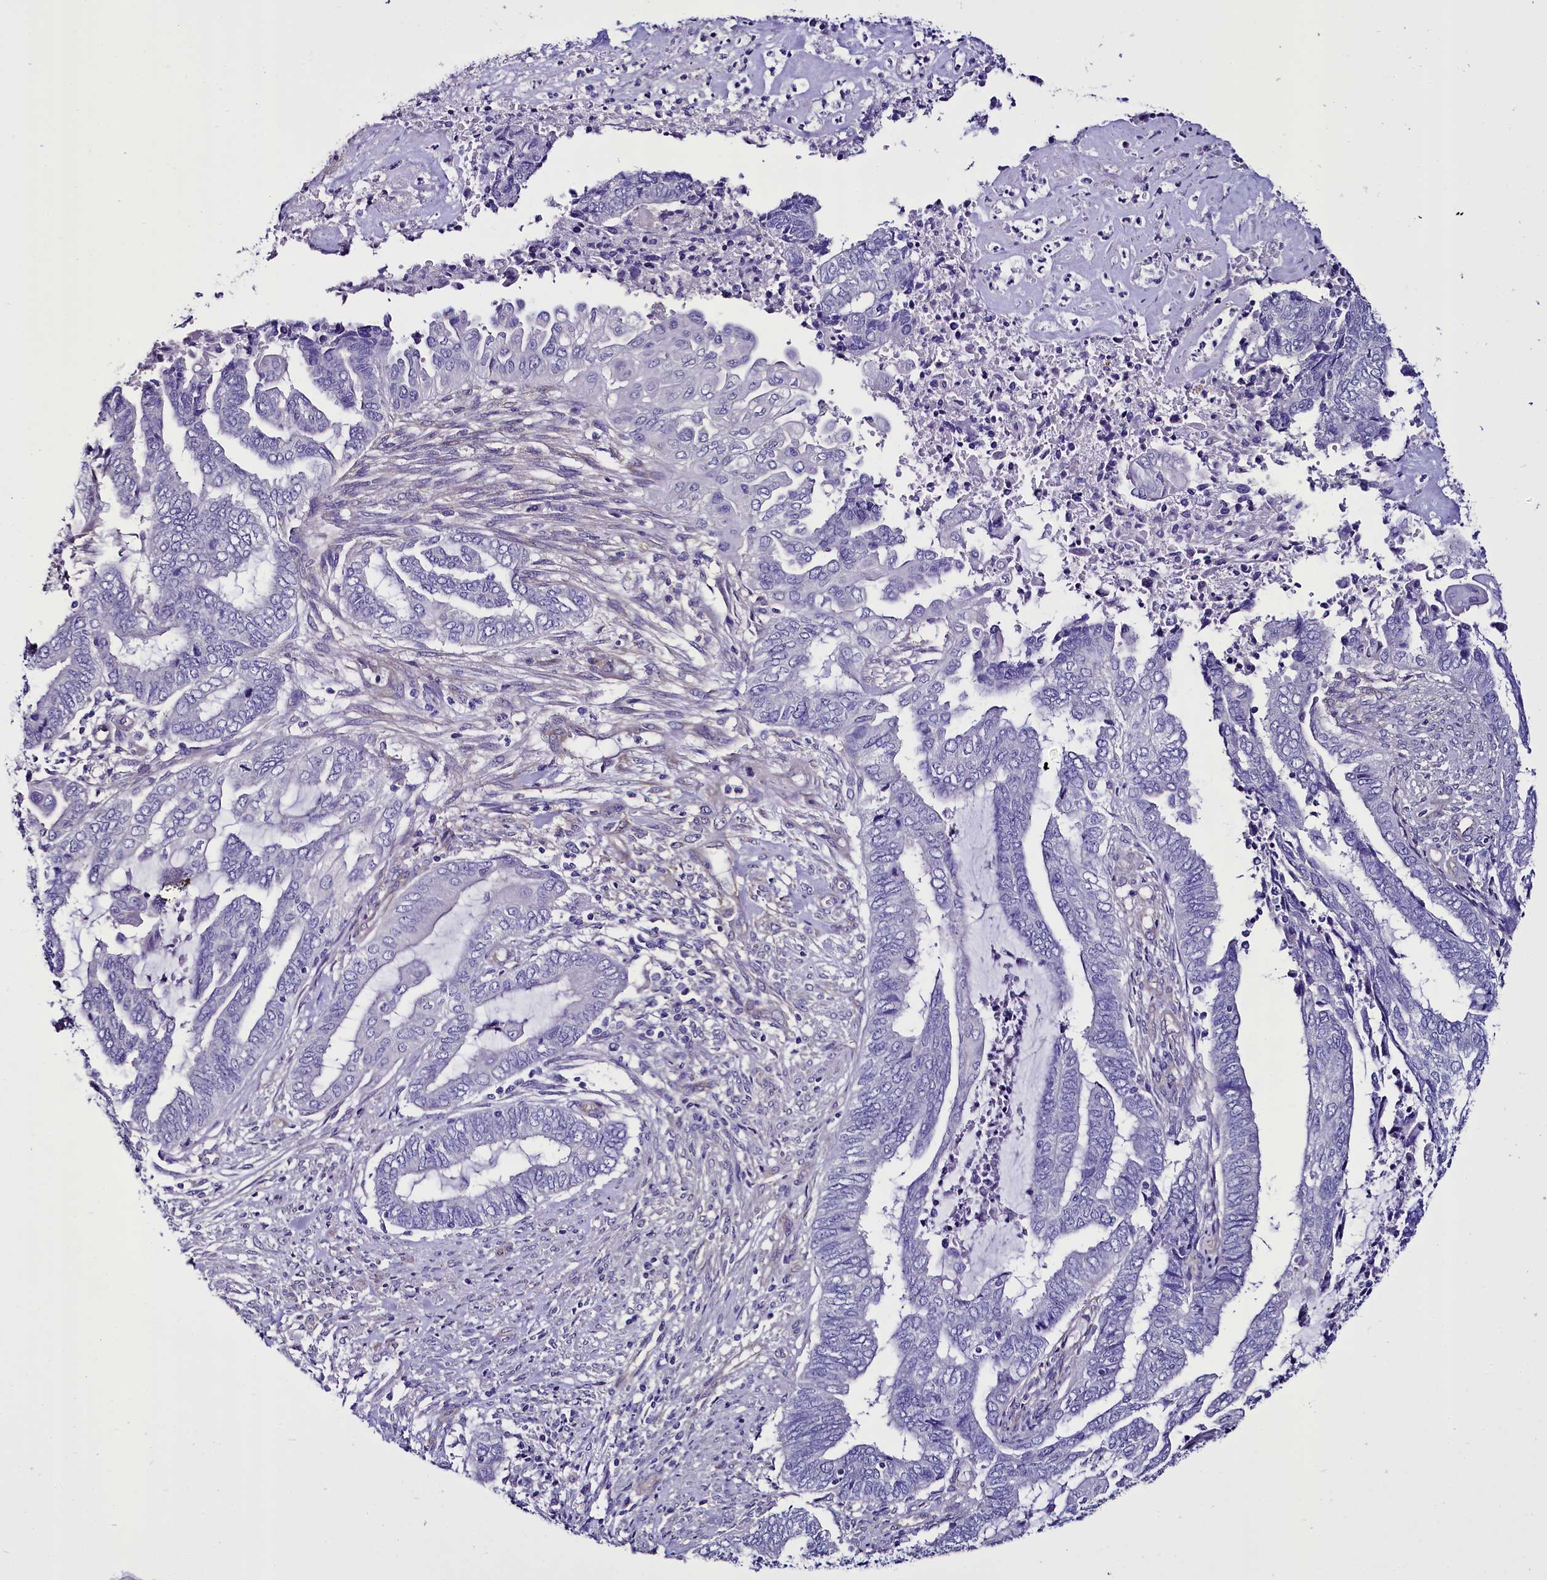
{"staining": {"intensity": "negative", "quantity": "none", "location": "none"}, "tissue": "endometrial cancer", "cell_type": "Tumor cells", "image_type": "cancer", "snomed": [{"axis": "morphology", "description": "Adenocarcinoma, NOS"}, {"axis": "topography", "description": "Uterus"}, {"axis": "topography", "description": "Endometrium"}], "caption": "Tumor cells show no significant protein expression in adenocarcinoma (endometrial).", "gene": "STXBP1", "patient": {"sex": "female", "age": 70}}